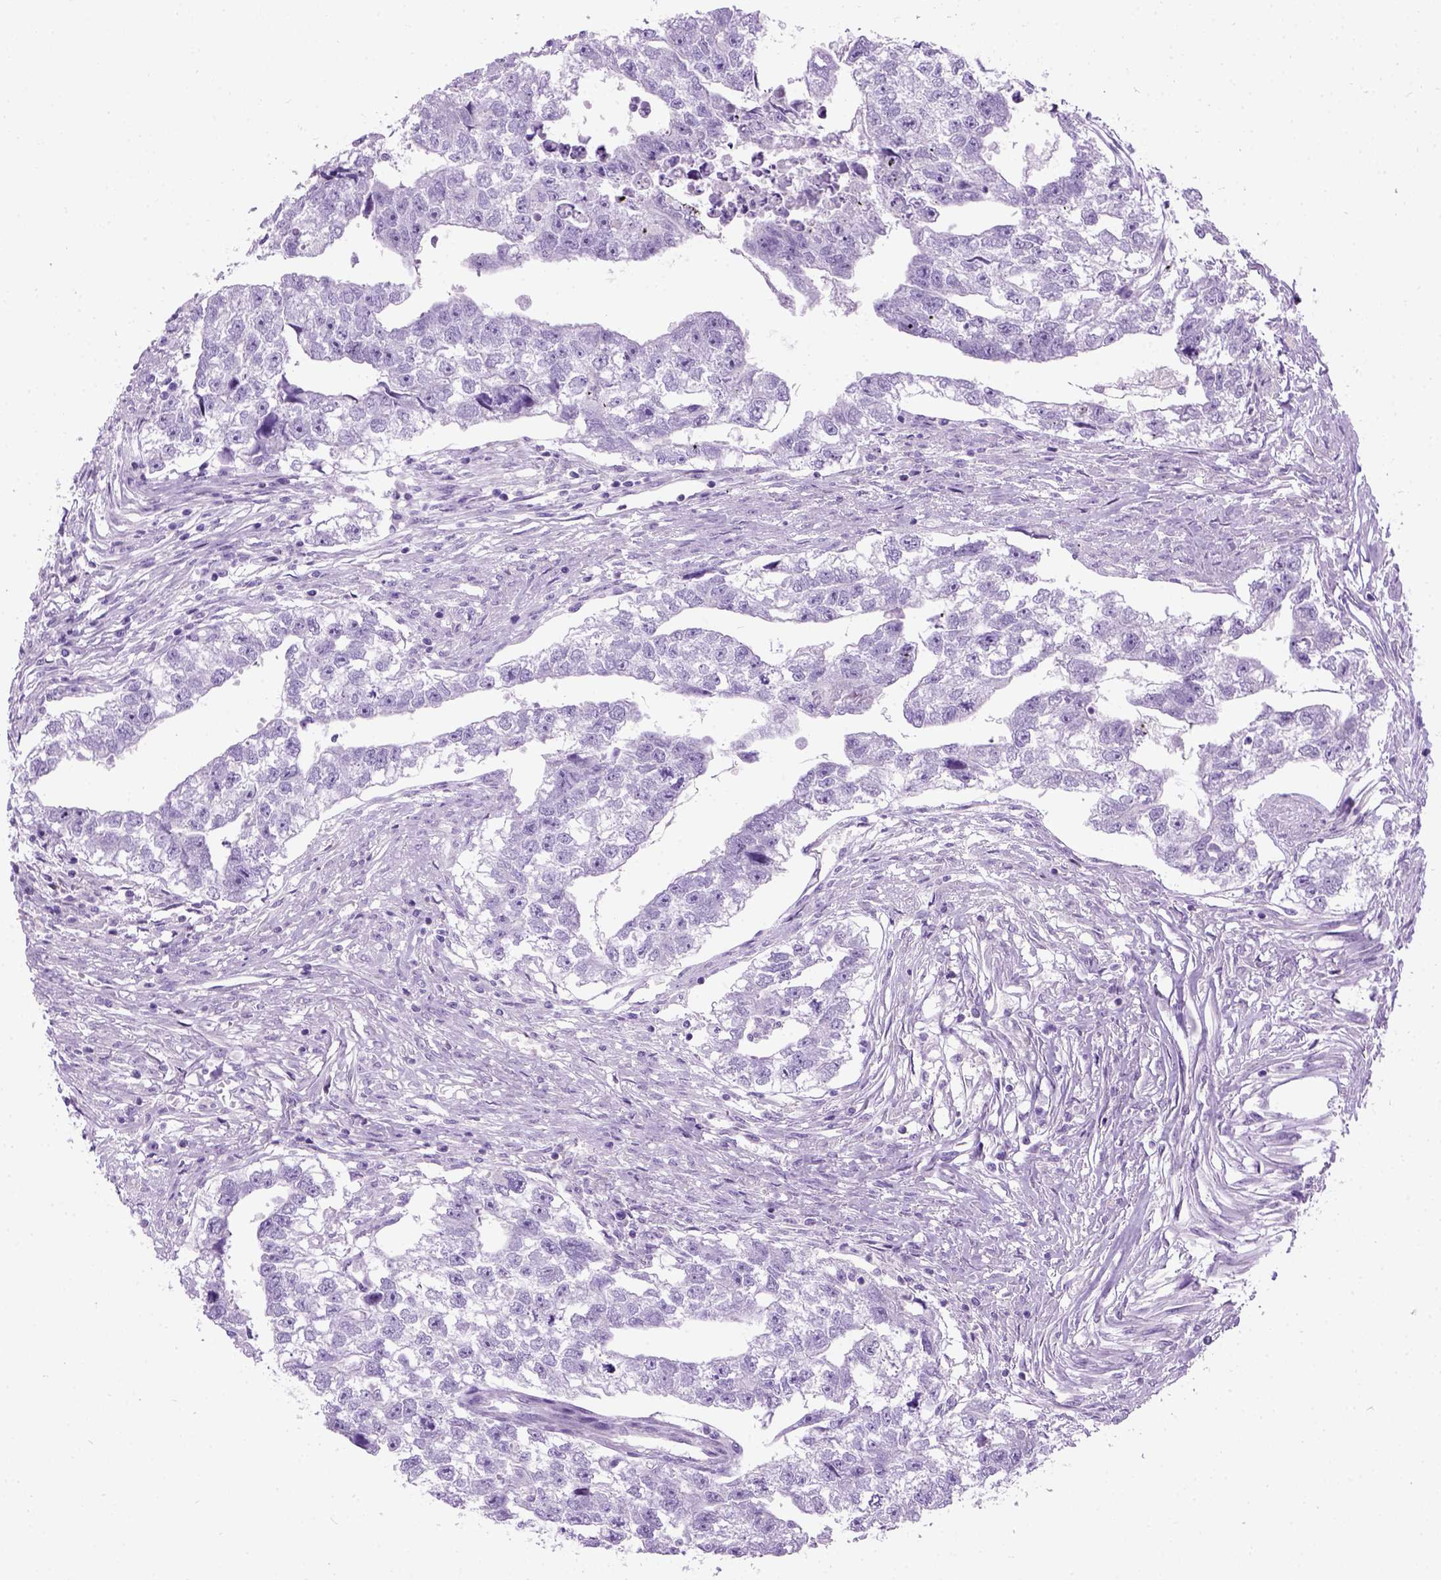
{"staining": {"intensity": "negative", "quantity": "none", "location": "none"}, "tissue": "testis cancer", "cell_type": "Tumor cells", "image_type": "cancer", "snomed": [{"axis": "morphology", "description": "Carcinoma, Embryonal, NOS"}, {"axis": "morphology", "description": "Teratoma, malignant, NOS"}, {"axis": "topography", "description": "Testis"}], "caption": "This image is of testis cancer stained with immunohistochemistry (IHC) to label a protein in brown with the nuclei are counter-stained blue. There is no positivity in tumor cells.", "gene": "GABRB2", "patient": {"sex": "male", "age": 44}}